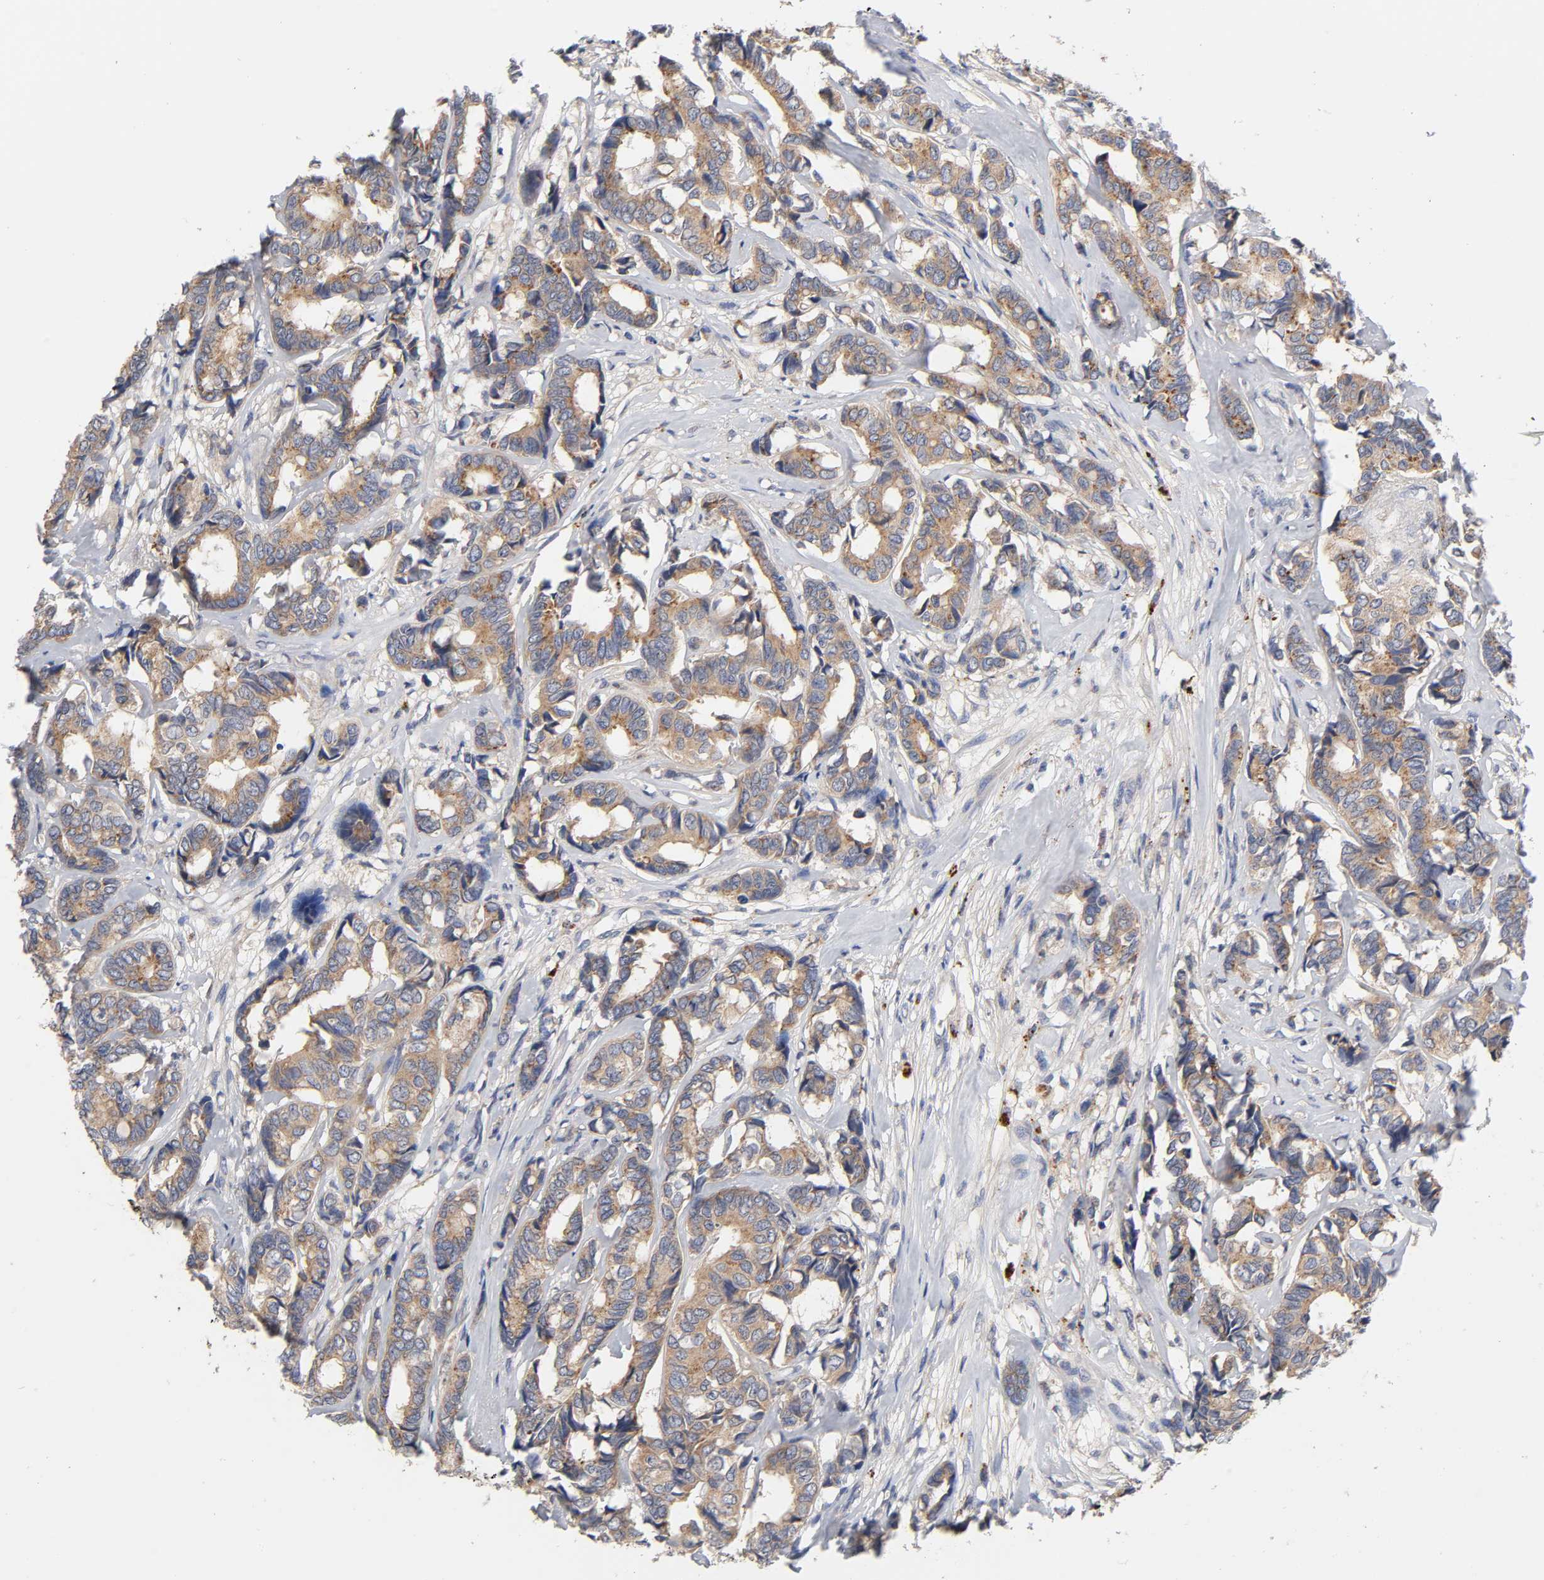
{"staining": {"intensity": "moderate", "quantity": ">75%", "location": "cytoplasmic/membranous"}, "tissue": "breast cancer", "cell_type": "Tumor cells", "image_type": "cancer", "snomed": [{"axis": "morphology", "description": "Duct carcinoma"}, {"axis": "topography", "description": "Breast"}], "caption": "Protein expression by immunohistochemistry (IHC) displays moderate cytoplasmic/membranous staining in approximately >75% of tumor cells in breast cancer.", "gene": "C17orf75", "patient": {"sex": "female", "age": 87}}